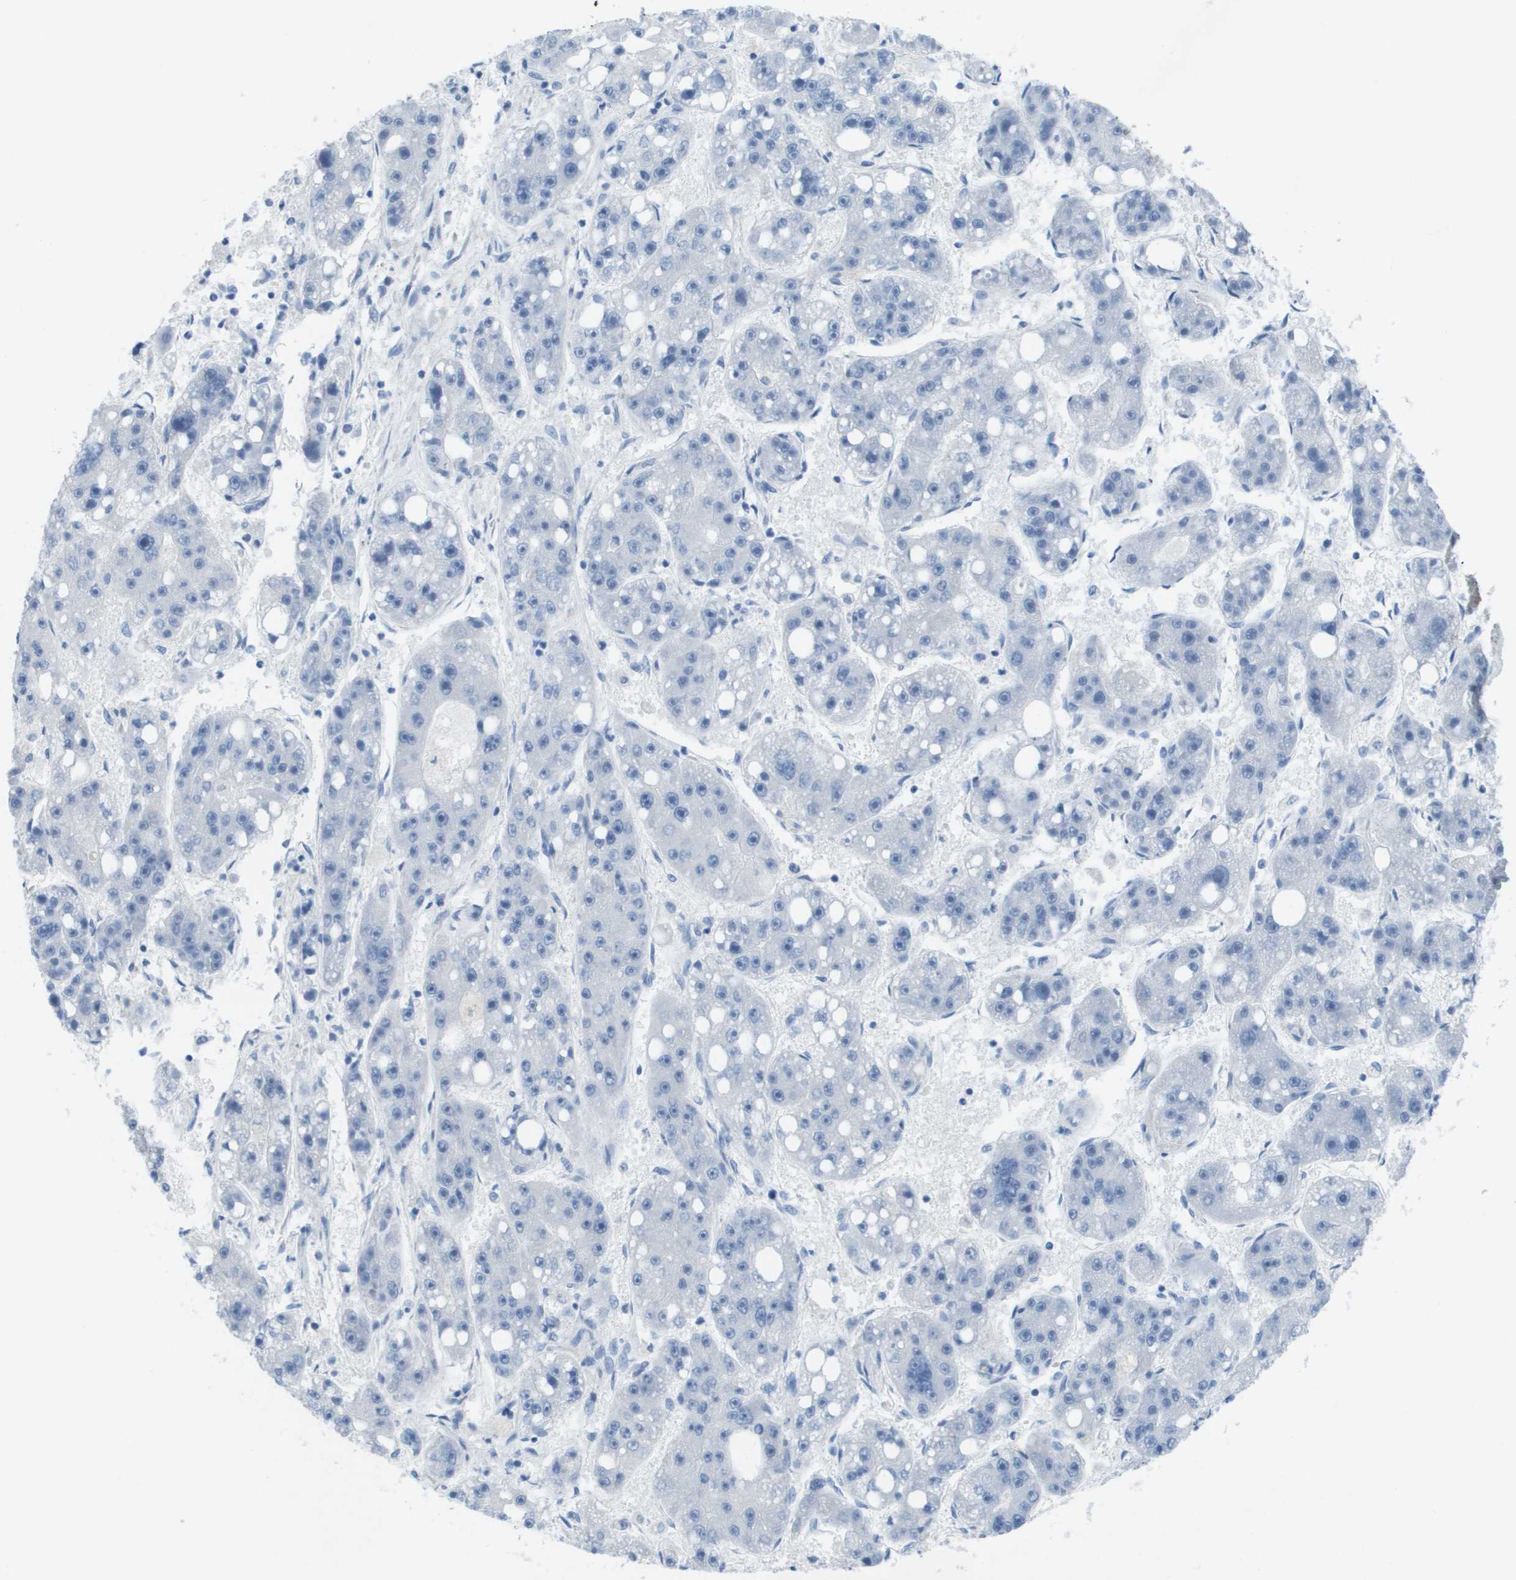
{"staining": {"intensity": "negative", "quantity": "none", "location": "none"}, "tissue": "liver cancer", "cell_type": "Tumor cells", "image_type": "cancer", "snomed": [{"axis": "morphology", "description": "Carcinoma, Hepatocellular, NOS"}, {"axis": "topography", "description": "Liver"}], "caption": "Immunohistochemistry of liver cancer (hepatocellular carcinoma) reveals no staining in tumor cells. (DAB immunohistochemistry (IHC) with hematoxylin counter stain).", "gene": "GPR18", "patient": {"sex": "female", "age": 61}}